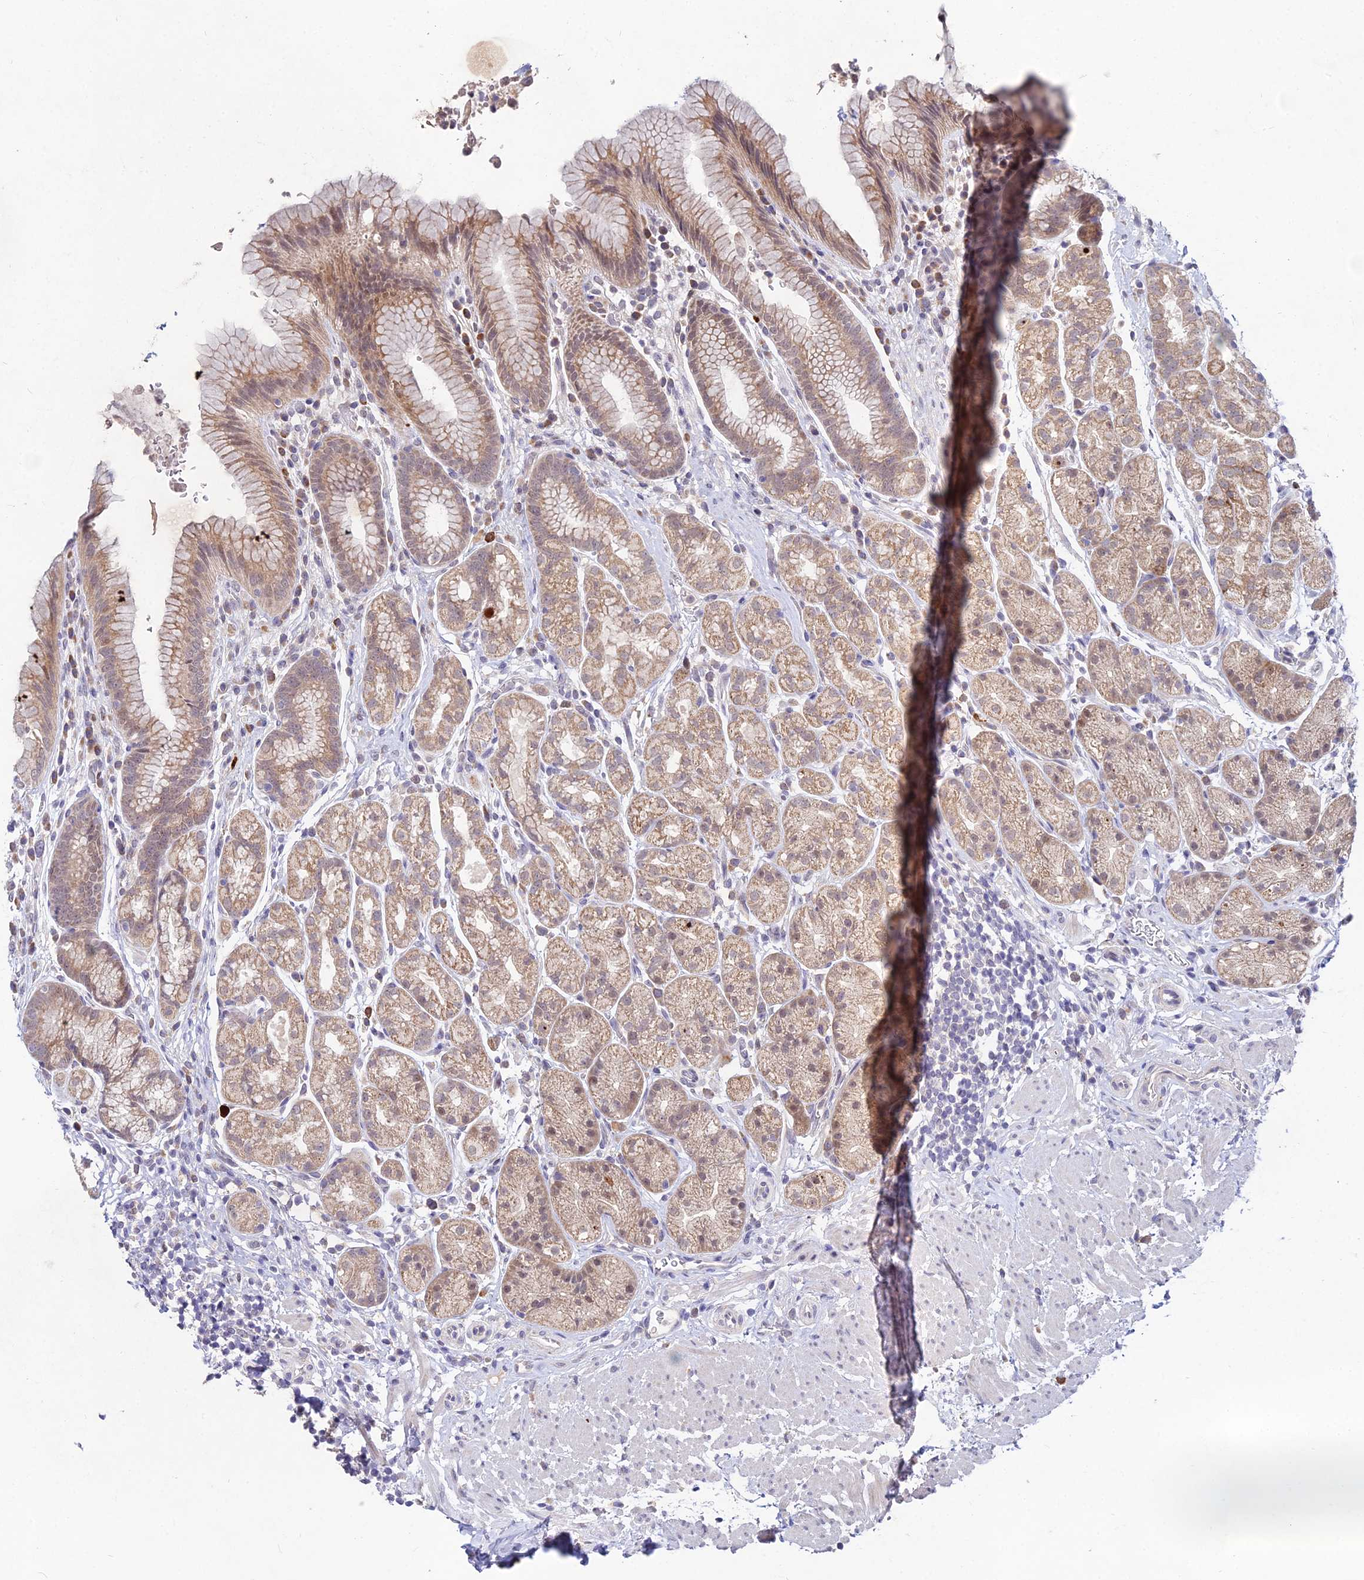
{"staining": {"intensity": "moderate", "quantity": ">75%", "location": "cytoplasmic/membranous,nuclear"}, "tissue": "stomach", "cell_type": "Glandular cells", "image_type": "normal", "snomed": [{"axis": "morphology", "description": "Normal tissue, NOS"}, {"axis": "topography", "description": "Stomach"}], "caption": "Immunohistochemistry (IHC) micrograph of normal stomach stained for a protein (brown), which reveals medium levels of moderate cytoplasmic/membranous,nuclear staining in approximately >75% of glandular cells.", "gene": "WDR43", "patient": {"sex": "male", "age": 63}}